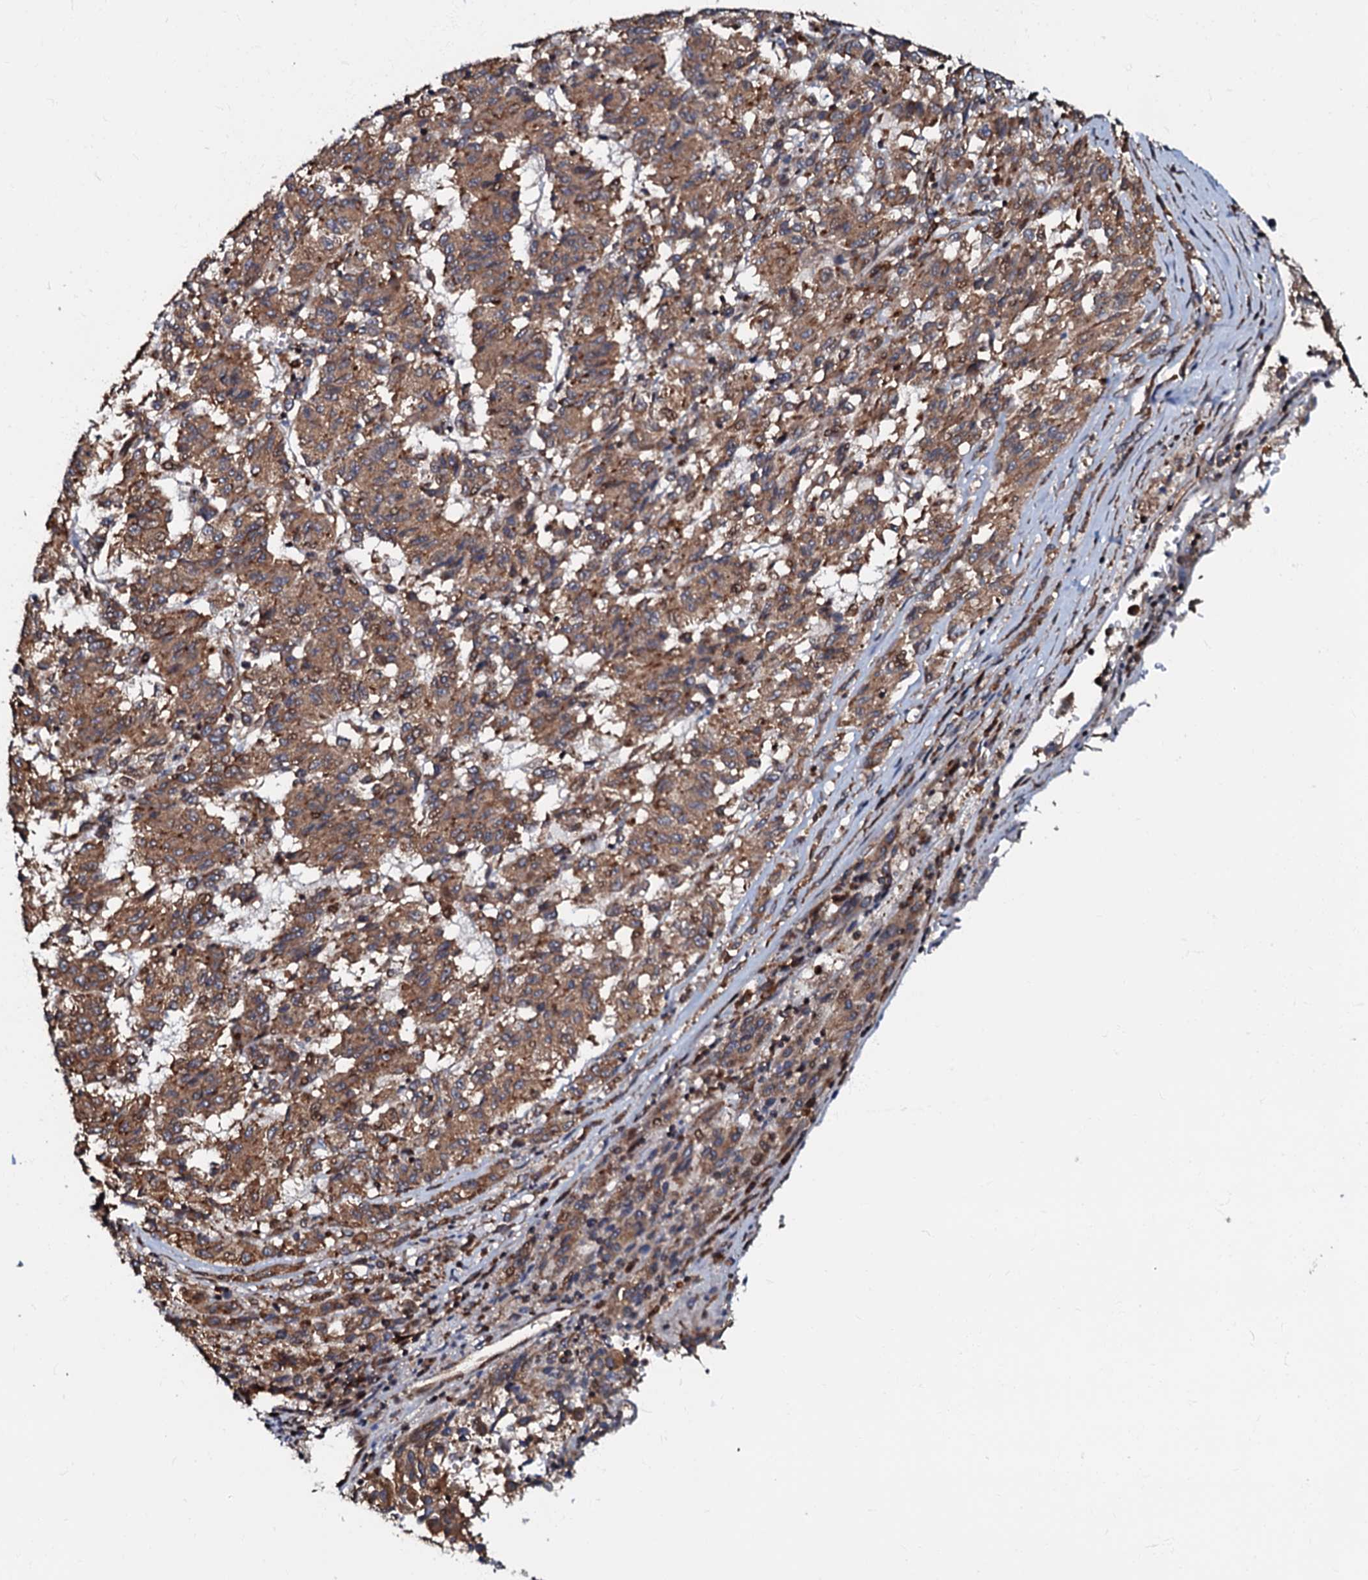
{"staining": {"intensity": "moderate", "quantity": ">75%", "location": "cytoplasmic/membranous"}, "tissue": "melanoma", "cell_type": "Tumor cells", "image_type": "cancer", "snomed": [{"axis": "morphology", "description": "Malignant melanoma, Metastatic site"}, {"axis": "topography", "description": "Lung"}], "caption": "About >75% of tumor cells in human malignant melanoma (metastatic site) show moderate cytoplasmic/membranous protein positivity as visualized by brown immunohistochemical staining.", "gene": "OSBP", "patient": {"sex": "male", "age": 64}}